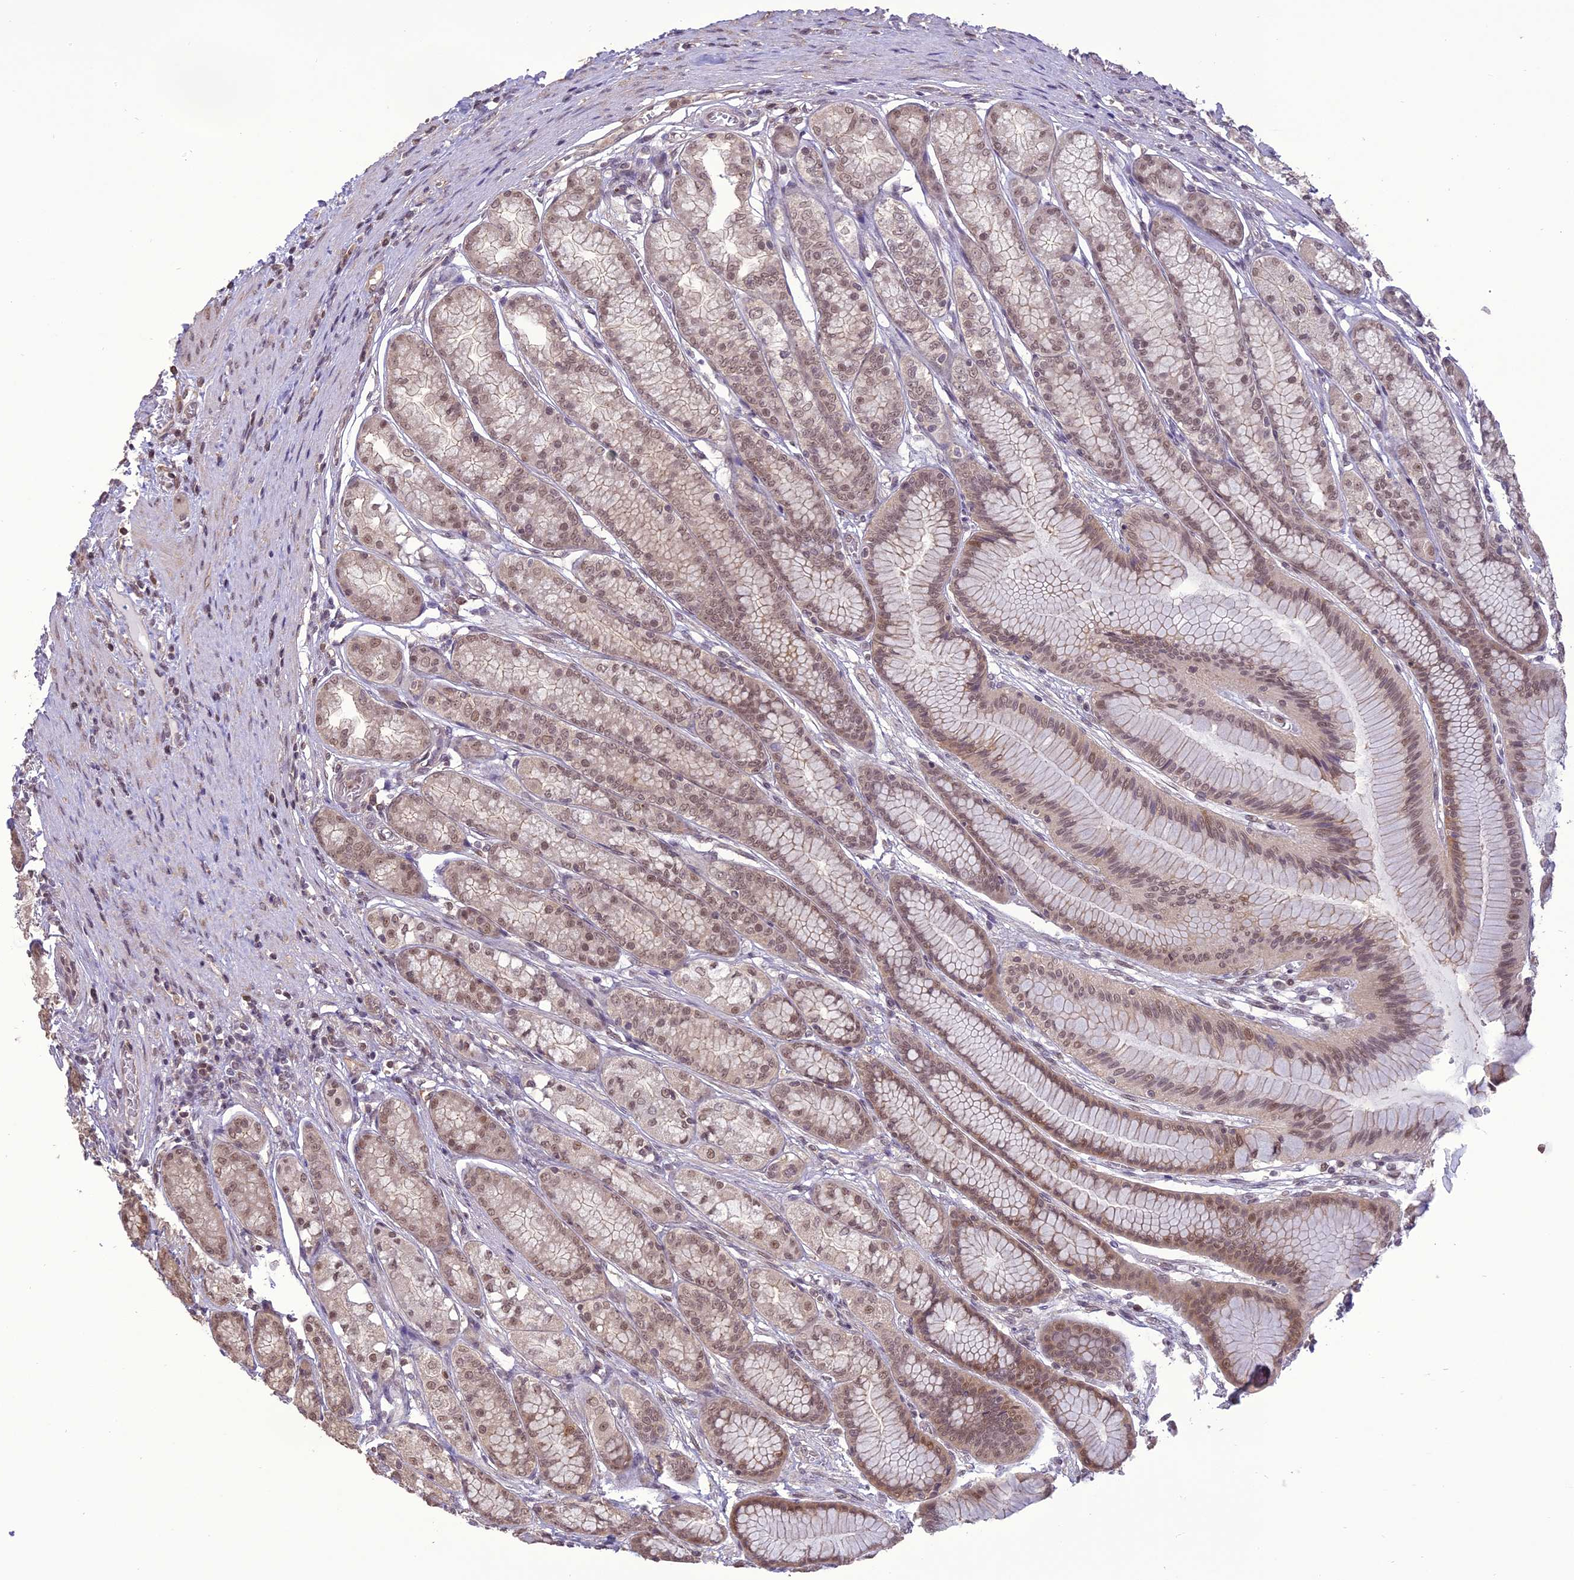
{"staining": {"intensity": "moderate", "quantity": ">75%", "location": "cytoplasmic/membranous,nuclear"}, "tissue": "stomach", "cell_type": "Glandular cells", "image_type": "normal", "snomed": [{"axis": "morphology", "description": "Normal tissue, NOS"}, {"axis": "morphology", "description": "Adenocarcinoma, NOS"}, {"axis": "morphology", "description": "Adenocarcinoma, High grade"}, {"axis": "topography", "description": "Stomach, upper"}, {"axis": "topography", "description": "Stomach"}], "caption": "Protein expression analysis of benign stomach displays moderate cytoplasmic/membranous,nuclear expression in approximately >75% of glandular cells.", "gene": "TIGD7", "patient": {"sex": "female", "age": 65}}